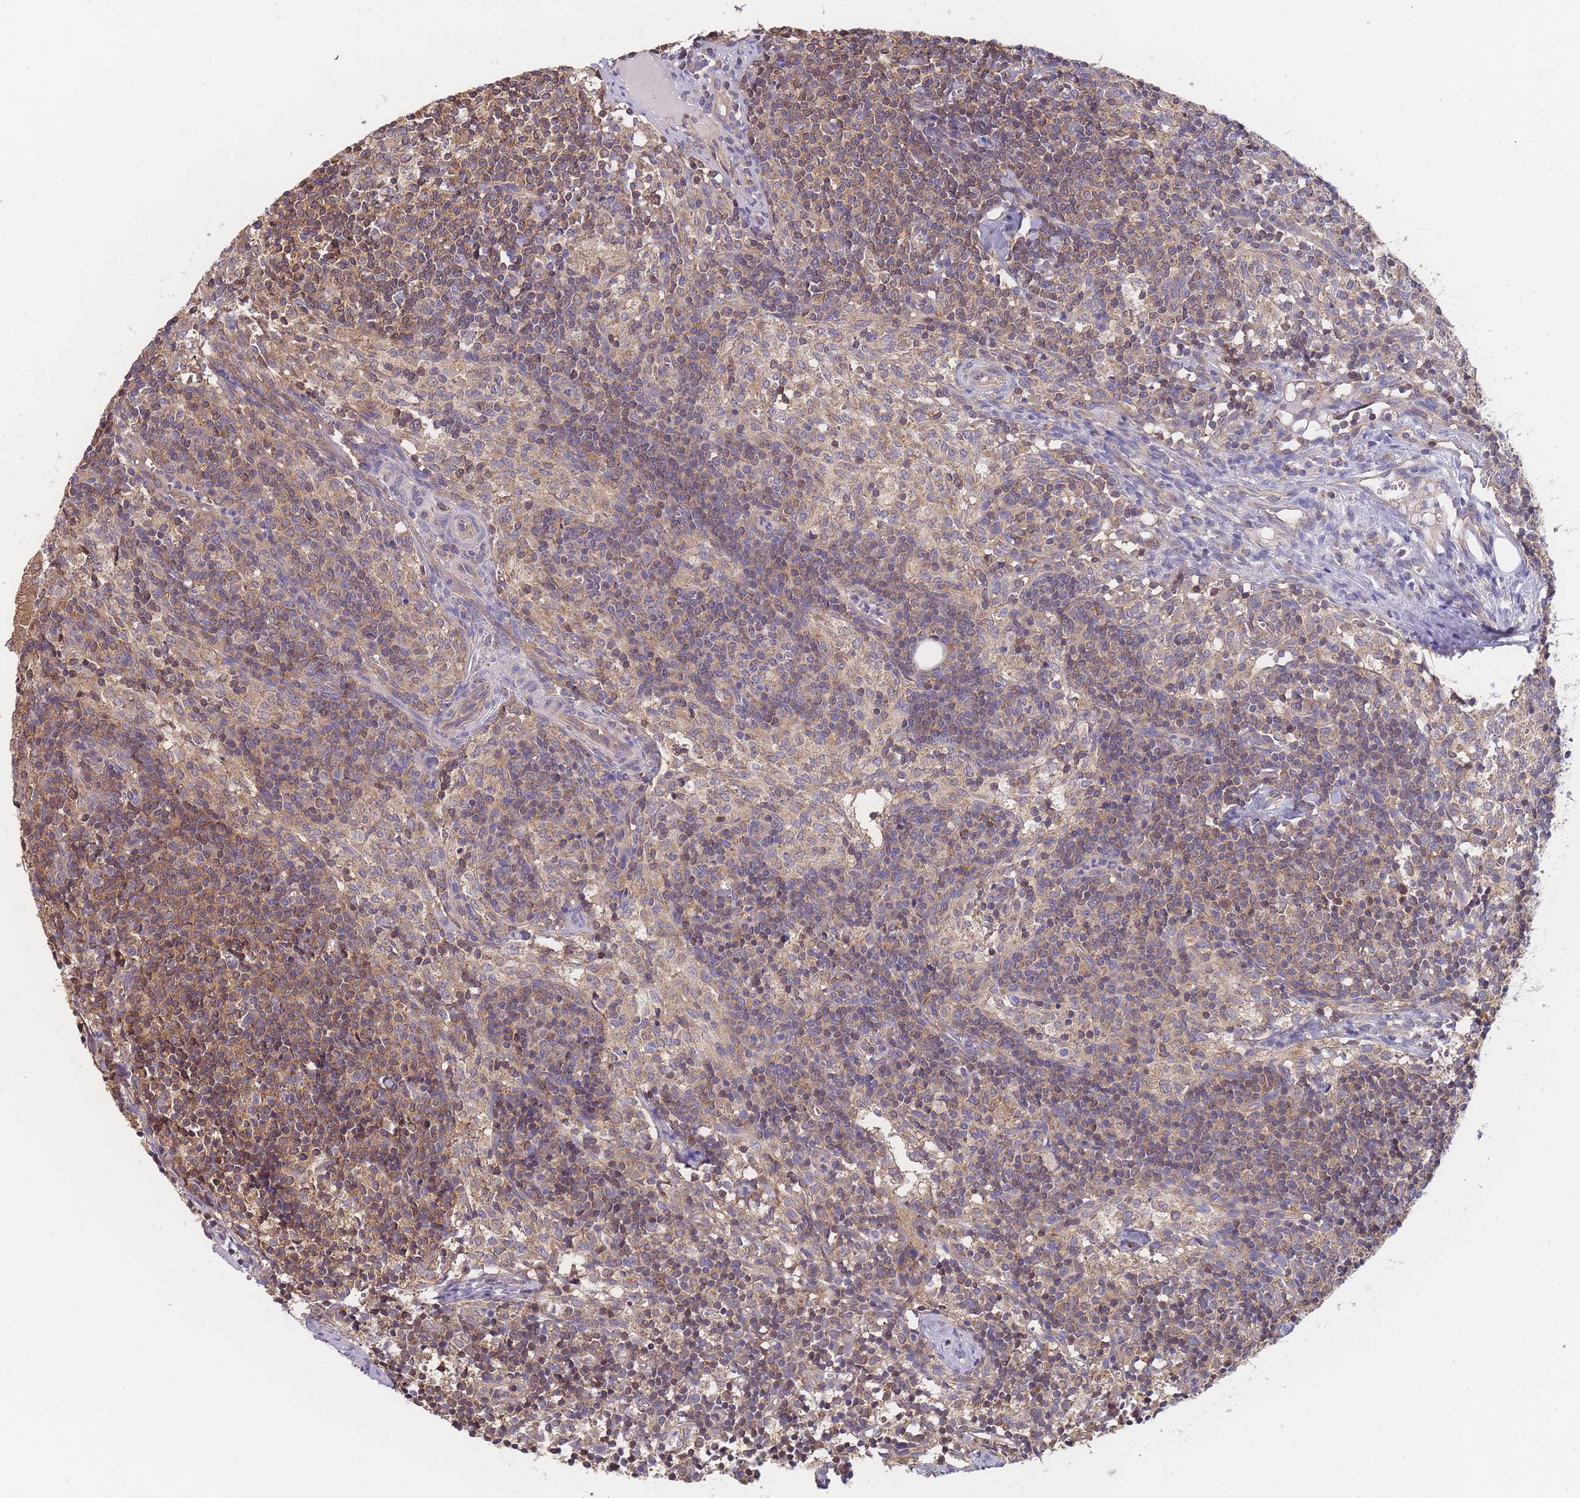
{"staining": {"intensity": "moderate", "quantity": "25%-75%", "location": "cytoplasmic/membranous"}, "tissue": "lymph node", "cell_type": "Germinal center cells", "image_type": "normal", "snomed": [{"axis": "morphology", "description": "Normal tissue, NOS"}, {"axis": "topography", "description": "Lymph node"}], "caption": "This micrograph reveals IHC staining of benign lymph node, with medium moderate cytoplasmic/membranous staining in approximately 25%-75% of germinal center cells.", "gene": "MRPS18B", "patient": {"sex": "female", "age": 30}}